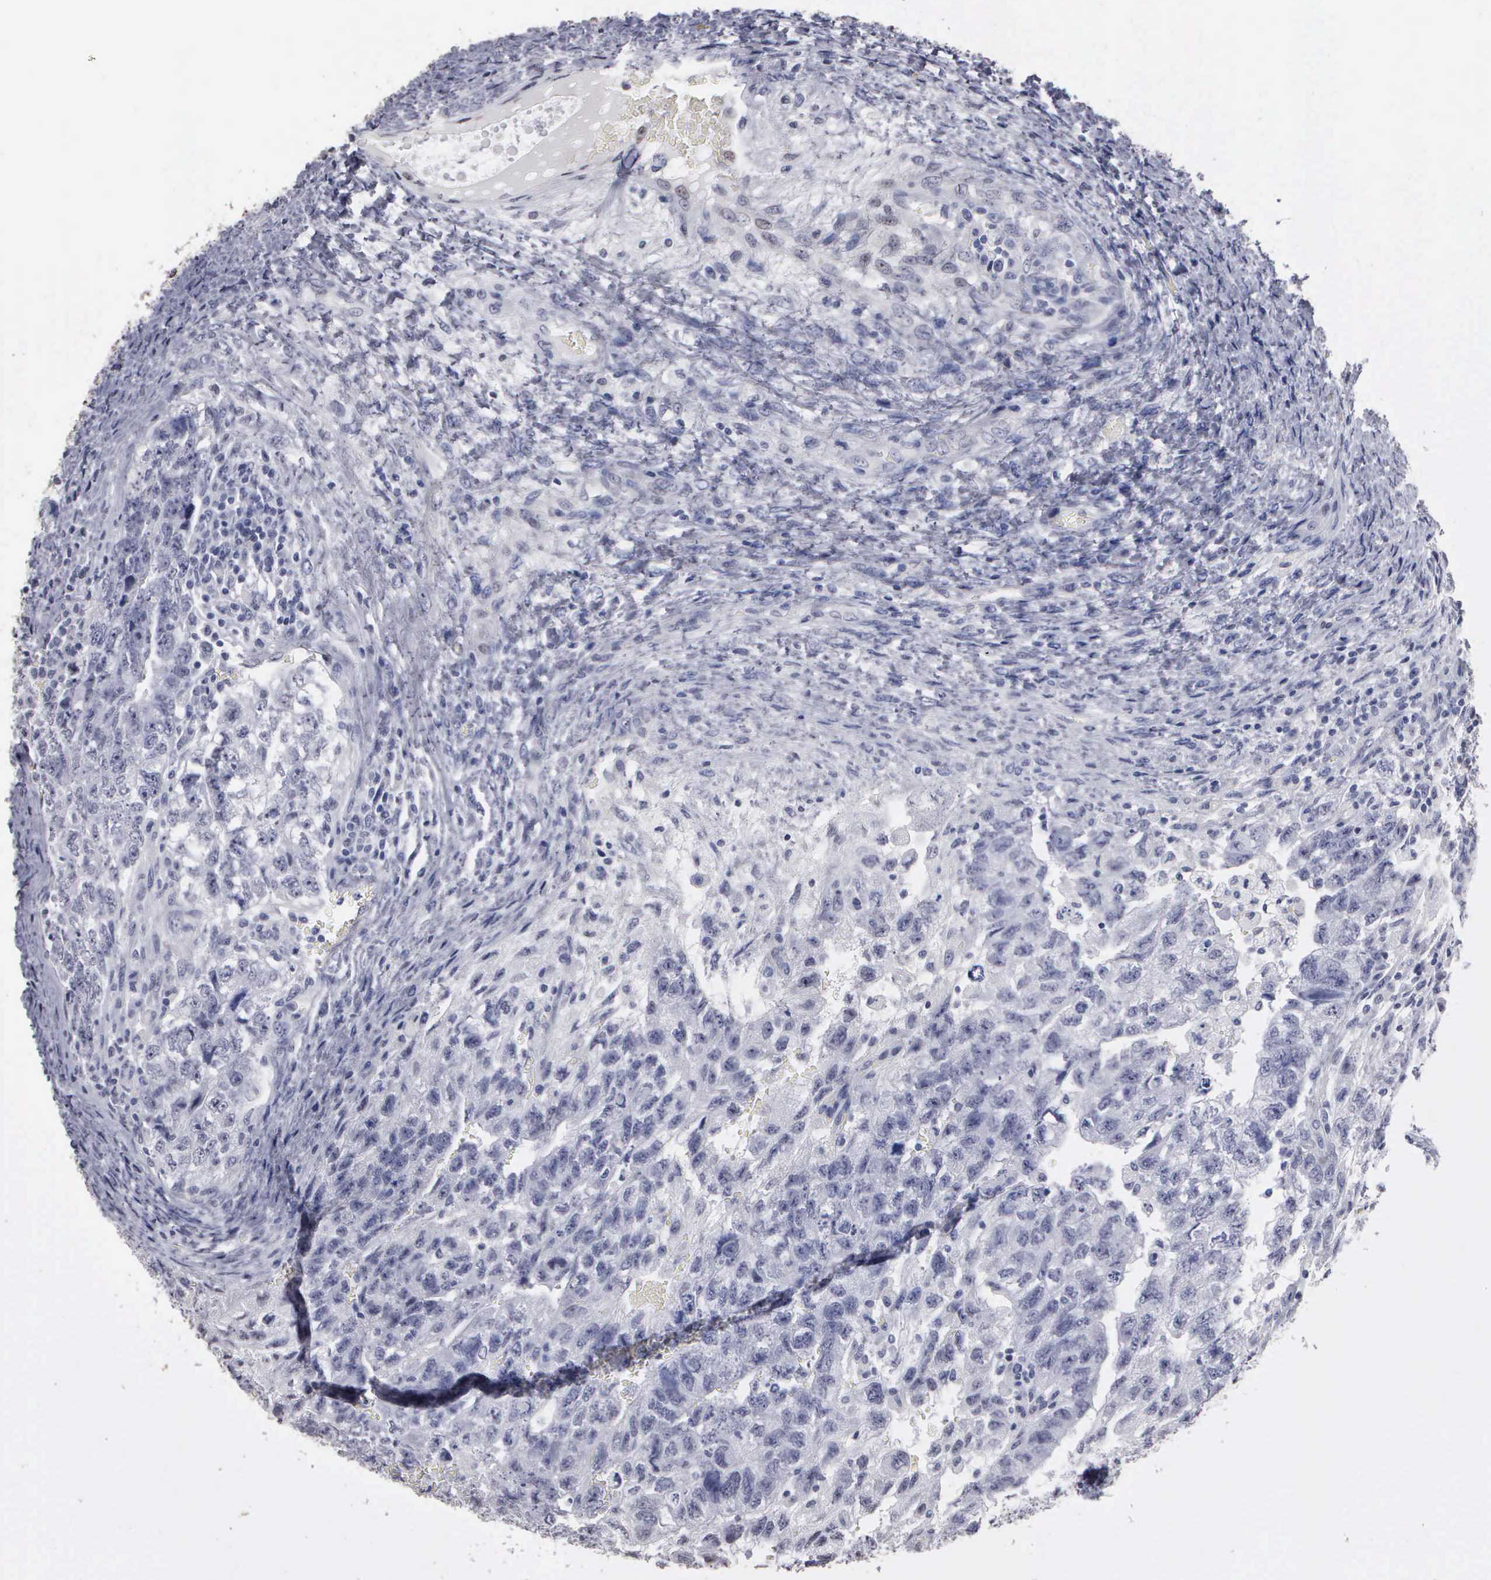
{"staining": {"intensity": "weak", "quantity": "<25%", "location": "nuclear"}, "tissue": "testis cancer", "cell_type": "Tumor cells", "image_type": "cancer", "snomed": [{"axis": "morphology", "description": "Carcinoma, Embryonal, NOS"}, {"axis": "topography", "description": "Testis"}], "caption": "Tumor cells show no significant staining in testis cancer.", "gene": "UPB1", "patient": {"sex": "male", "age": 36}}